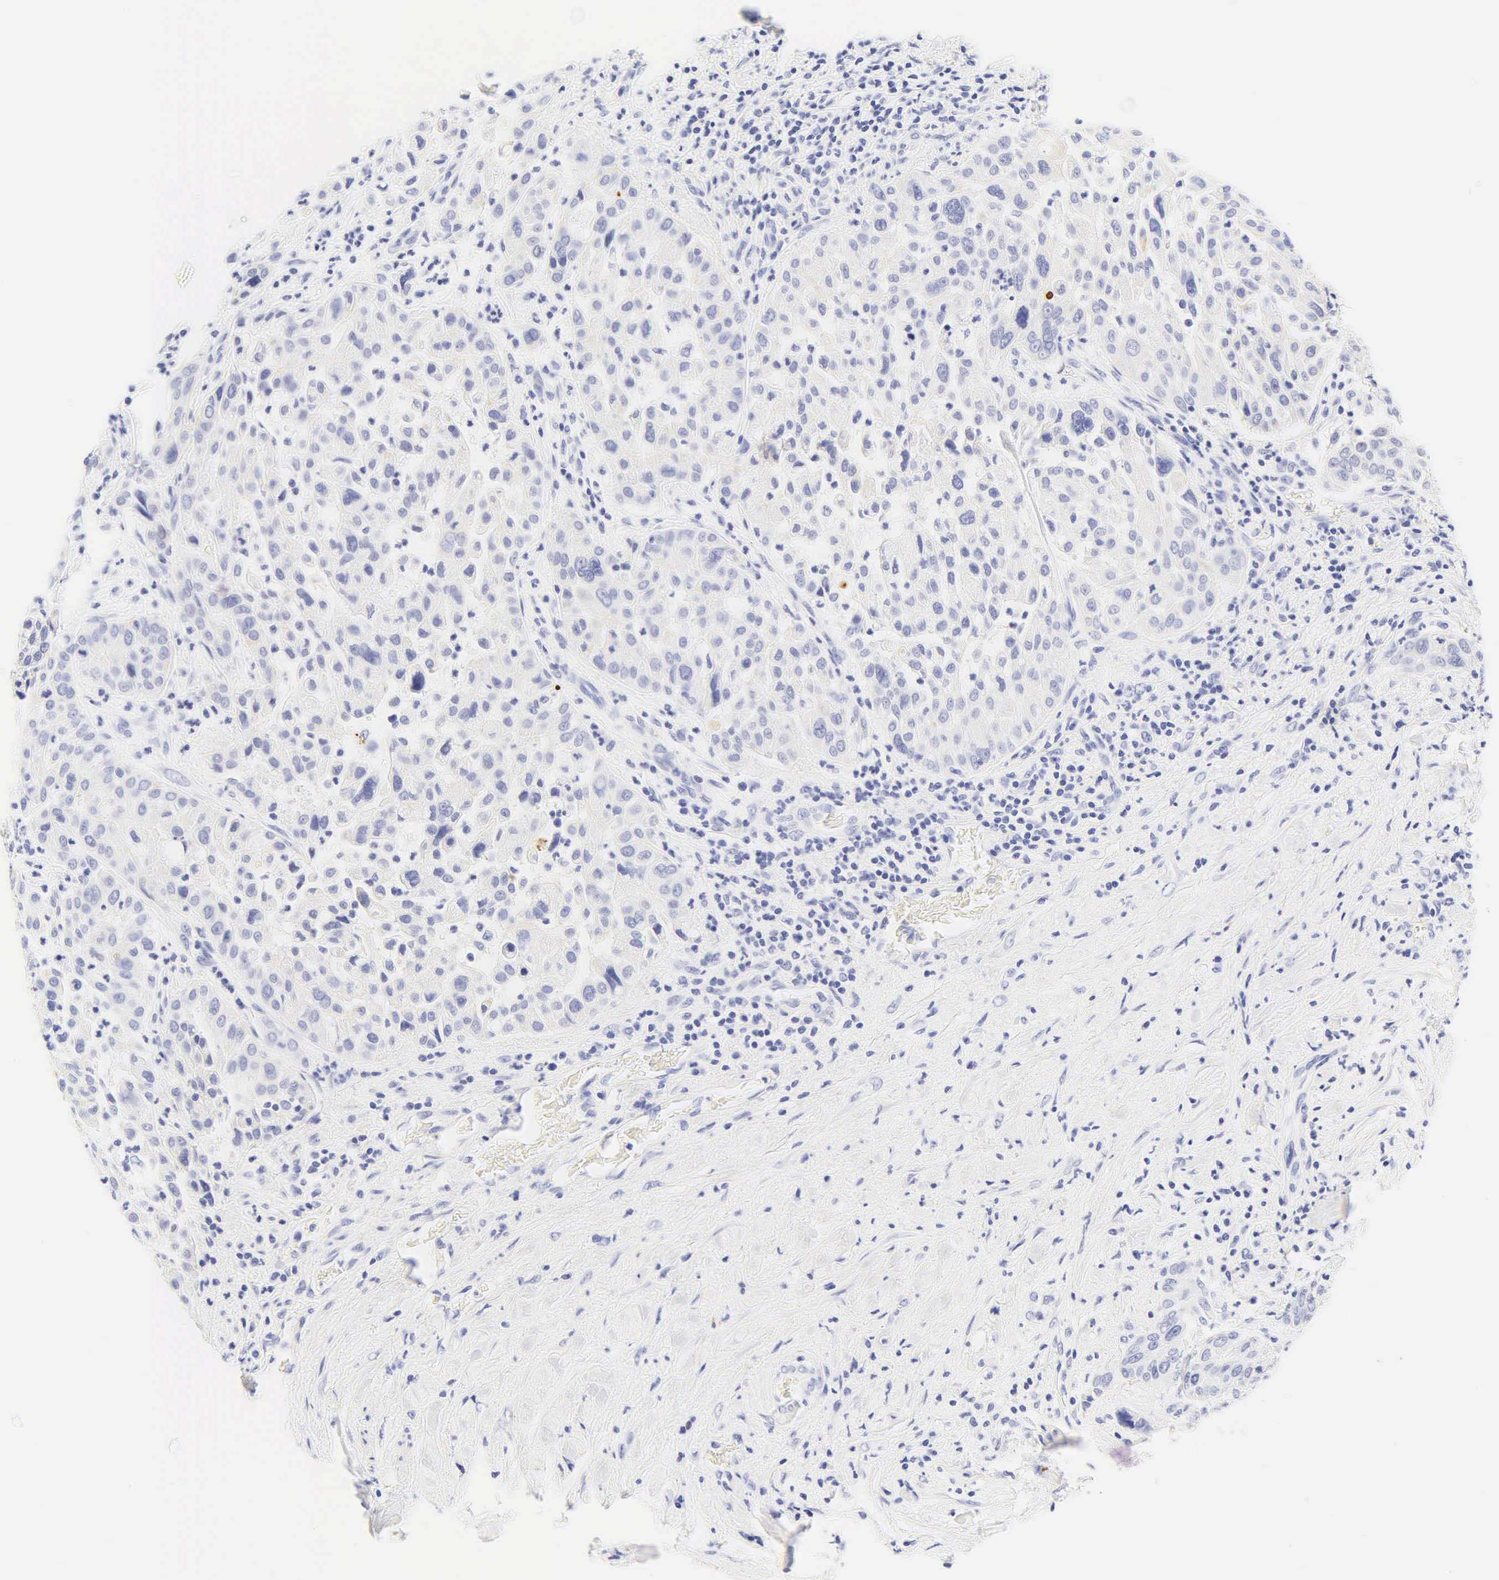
{"staining": {"intensity": "negative", "quantity": "none", "location": "none"}, "tissue": "pancreatic cancer", "cell_type": "Tumor cells", "image_type": "cancer", "snomed": [{"axis": "morphology", "description": "Adenocarcinoma, NOS"}, {"axis": "topography", "description": "Pancreas"}], "caption": "The image exhibits no significant staining in tumor cells of adenocarcinoma (pancreatic). The staining was performed using DAB to visualize the protein expression in brown, while the nuclei were stained in blue with hematoxylin (Magnification: 20x).", "gene": "KRT20", "patient": {"sex": "female", "age": 52}}